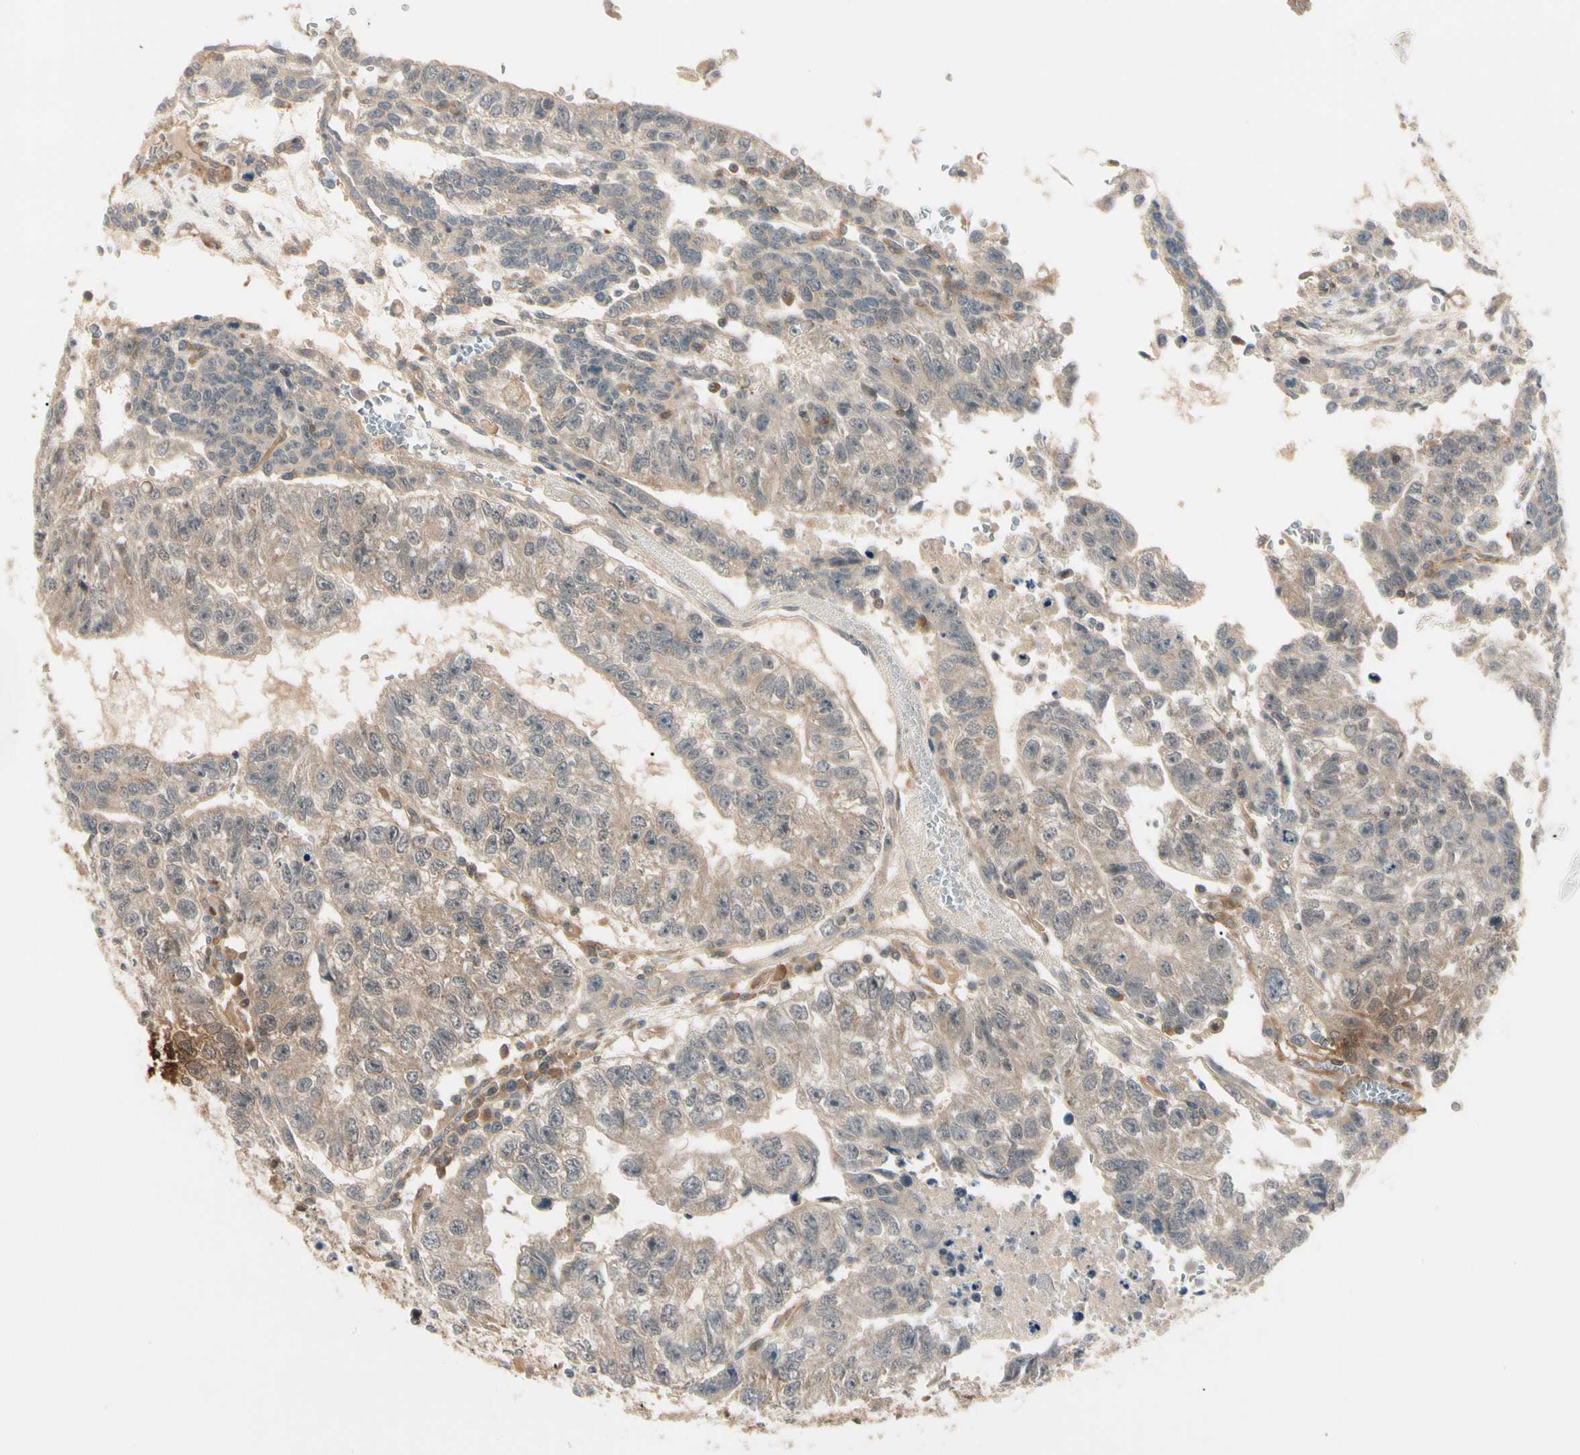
{"staining": {"intensity": "moderate", "quantity": ">75%", "location": "cytoplasmic/membranous"}, "tissue": "testis cancer", "cell_type": "Tumor cells", "image_type": "cancer", "snomed": [{"axis": "morphology", "description": "Seminoma, NOS"}, {"axis": "morphology", "description": "Carcinoma, Embryonal, NOS"}, {"axis": "topography", "description": "Testis"}], "caption": "An IHC histopathology image of neoplastic tissue is shown. Protein staining in brown highlights moderate cytoplasmic/membranous positivity in testis embryonal carcinoma within tumor cells.", "gene": "F2R", "patient": {"sex": "male", "age": 52}}